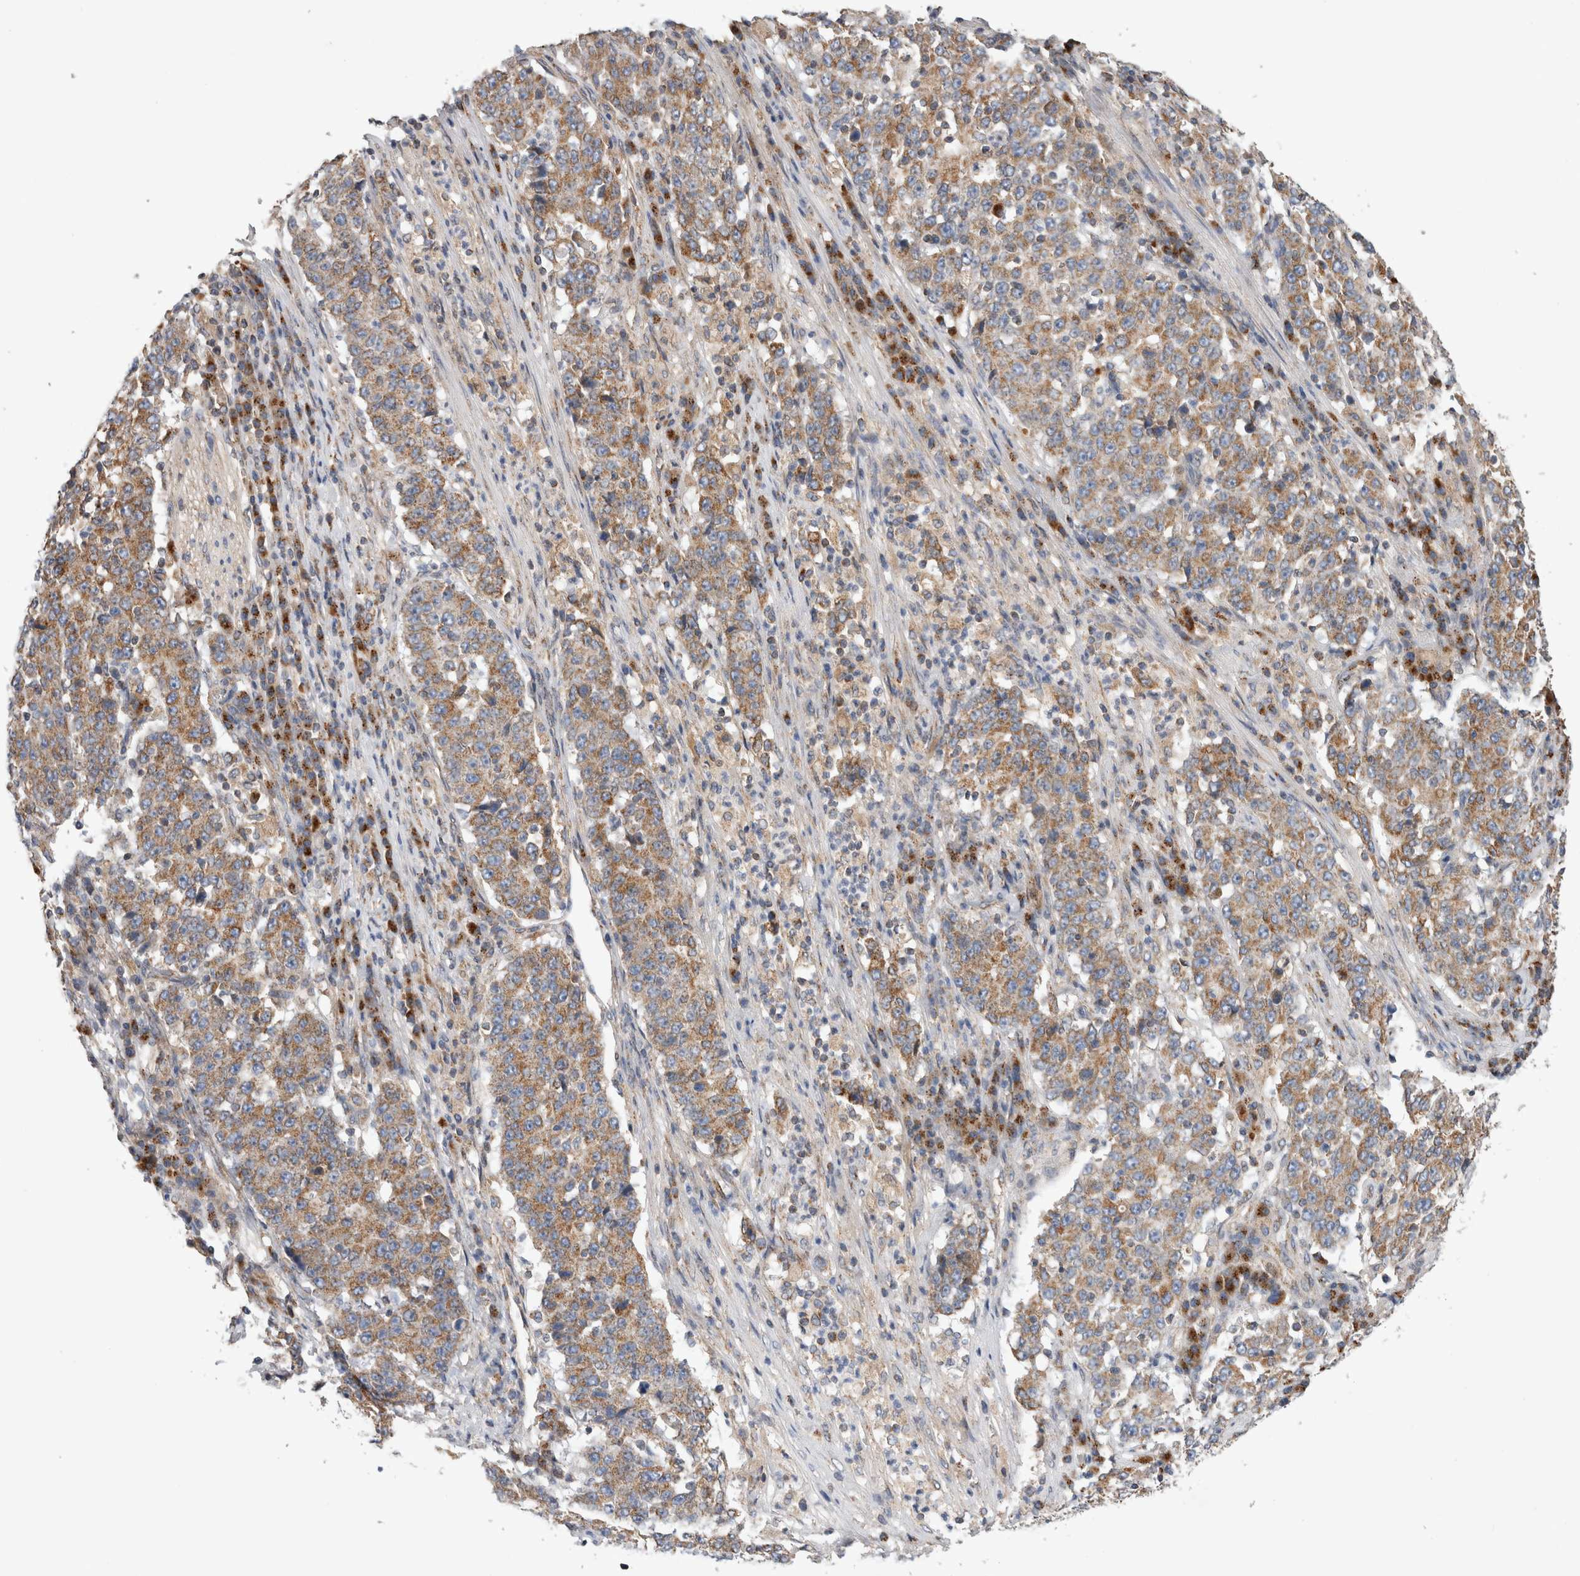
{"staining": {"intensity": "moderate", "quantity": ">75%", "location": "cytoplasmic/membranous"}, "tissue": "stomach cancer", "cell_type": "Tumor cells", "image_type": "cancer", "snomed": [{"axis": "morphology", "description": "Adenocarcinoma, NOS"}, {"axis": "topography", "description": "Stomach"}], "caption": "Immunohistochemistry image of neoplastic tissue: human adenocarcinoma (stomach) stained using immunohistochemistry (IHC) demonstrates medium levels of moderate protein expression localized specifically in the cytoplasmic/membranous of tumor cells, appearing as a cytoplasmic/membranous brown color.", "gene": "IARS2", "patient": {"sex": "male", "age": 59}}